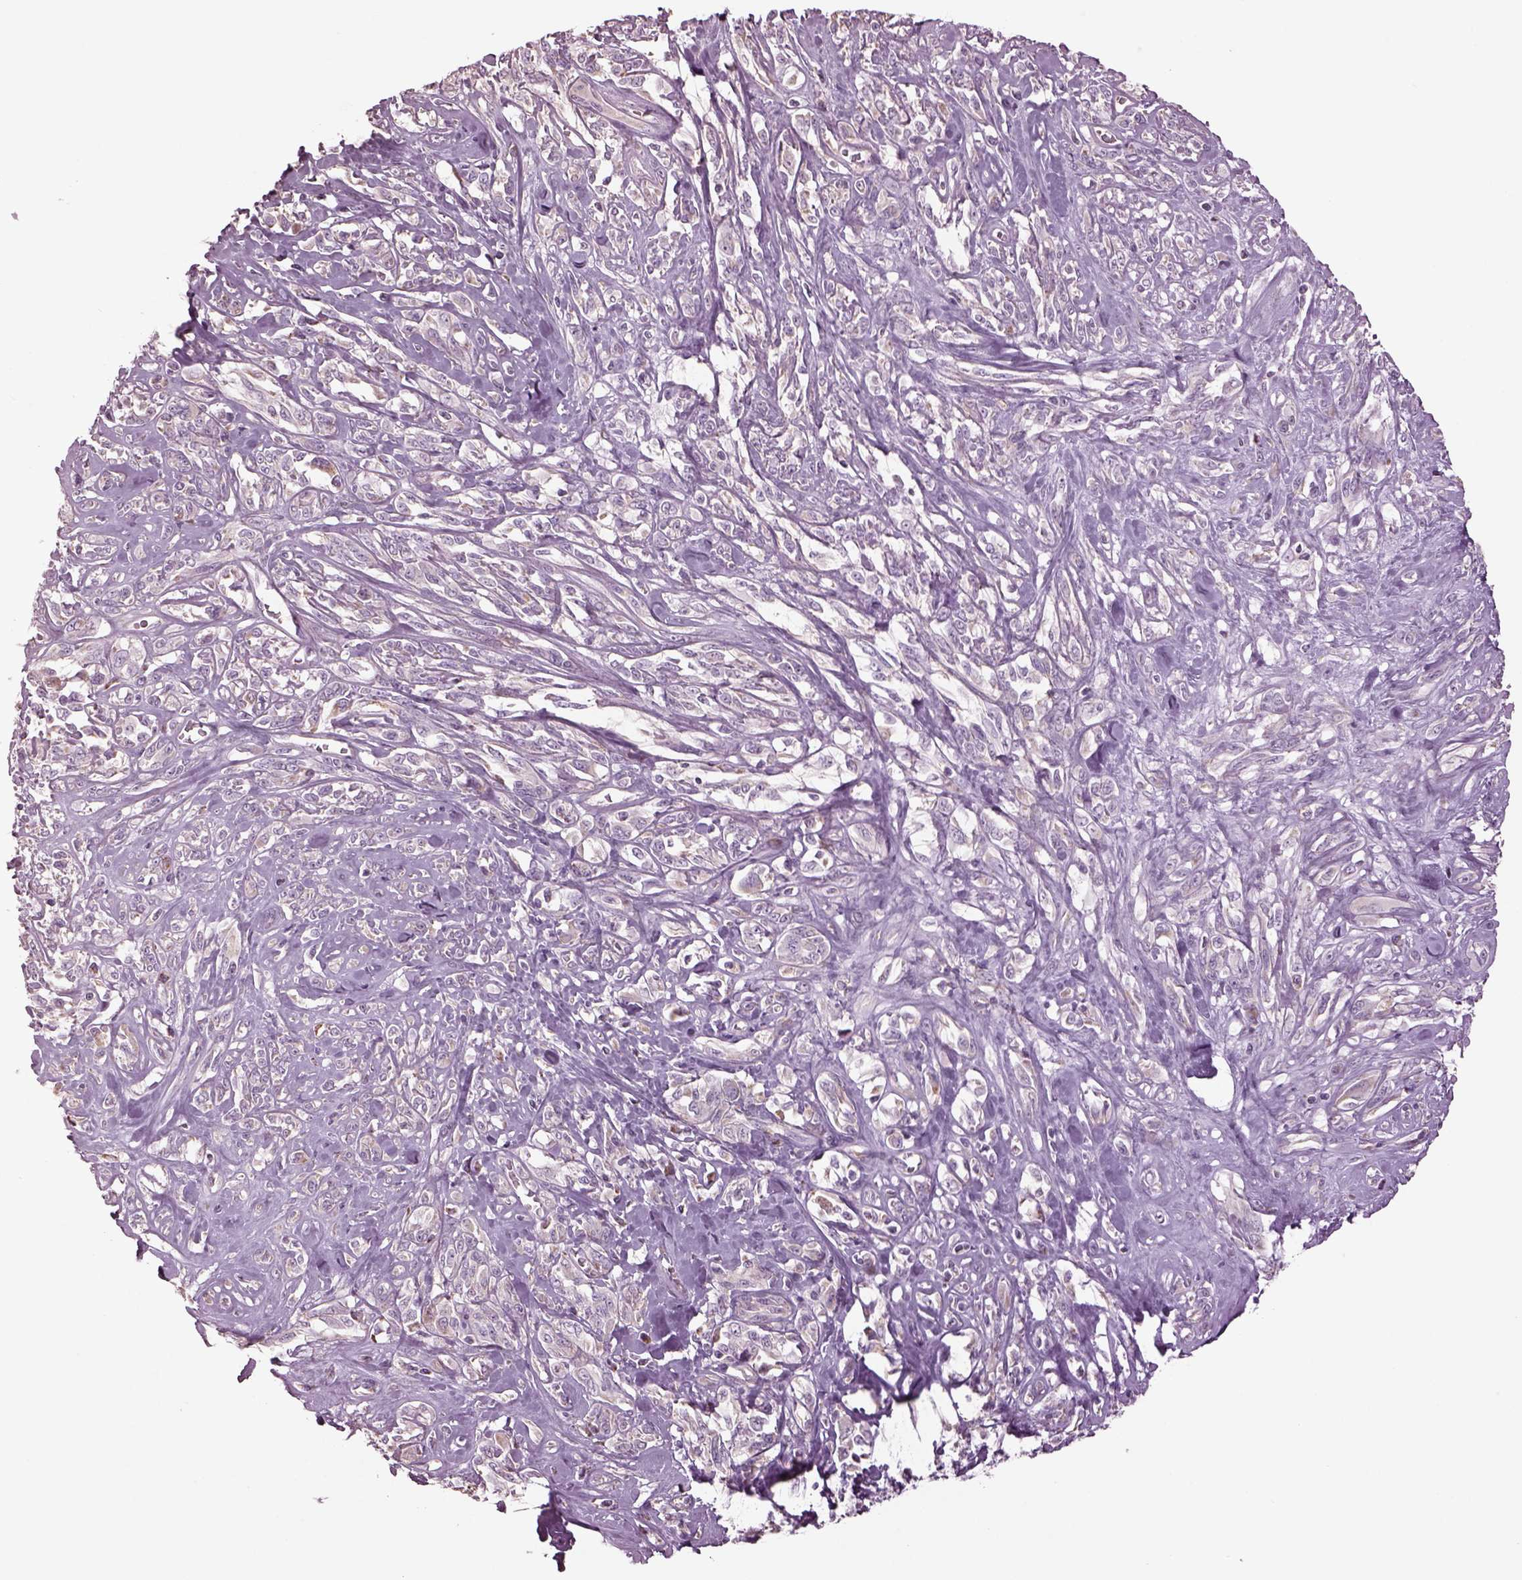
{"staining": {"intensity": "negative", "quantity": "none", "location": "none"}, "tissue": "melanoma", "cell_type": "Tumor cells", "image_type": "cancer", "snomed": [{"axis": "morphology", "description": "Malignant melanoma, NOS"}, {"axis": "topography", "description": "Skin"}], "caption": "Immunohistochemical staining of human melanoma exhibits no significant staining in tumor cells.", "gene": "SPATA7", "patient": {"sex": "female", "age": 91}}